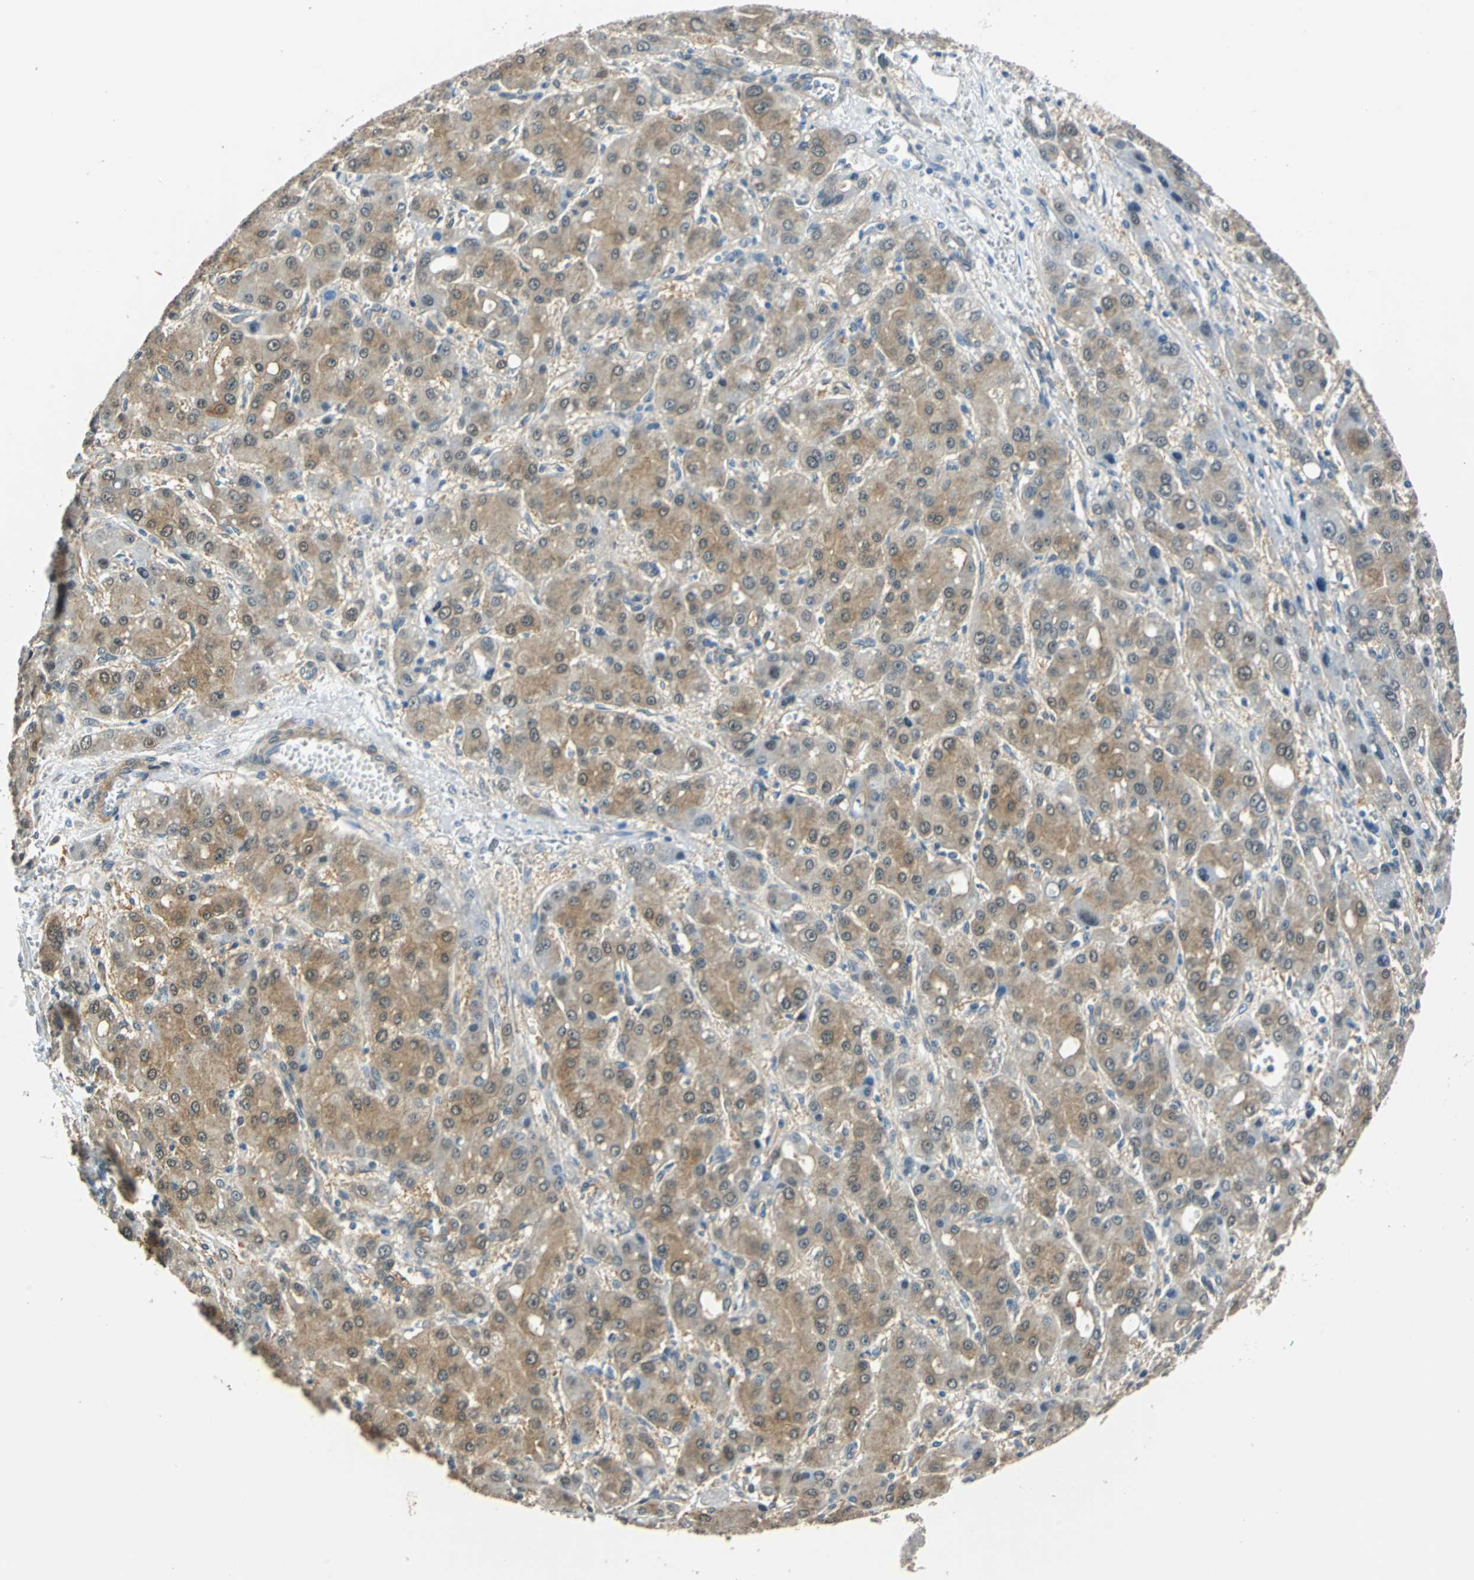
{"staining": {"intensity": "moderate", "quantity": ">75%", "location": "cytoplasmic/membranous"}, "tissue": "liver cancer", "cell_type": "Tumor cells", "image_type": "cancer", "snomed": [{"axis": "morphology", "description": "Carcinoma, Hepatocellular, NOS"}, {"axis": "topography", "description": "Liver"}], "caption": "Brown immunohistochemical staining in liver hepatocellular carcinoma reveals moderate cytoplasmic/membranous staining in about >75% of tumor cells. (DAB (3,3'-diaminobenzidine) = brown stain, brightfield microscopy at high magnification).", "gene": "FKBP4", "patient": {"sex": "male", "age": 55}}